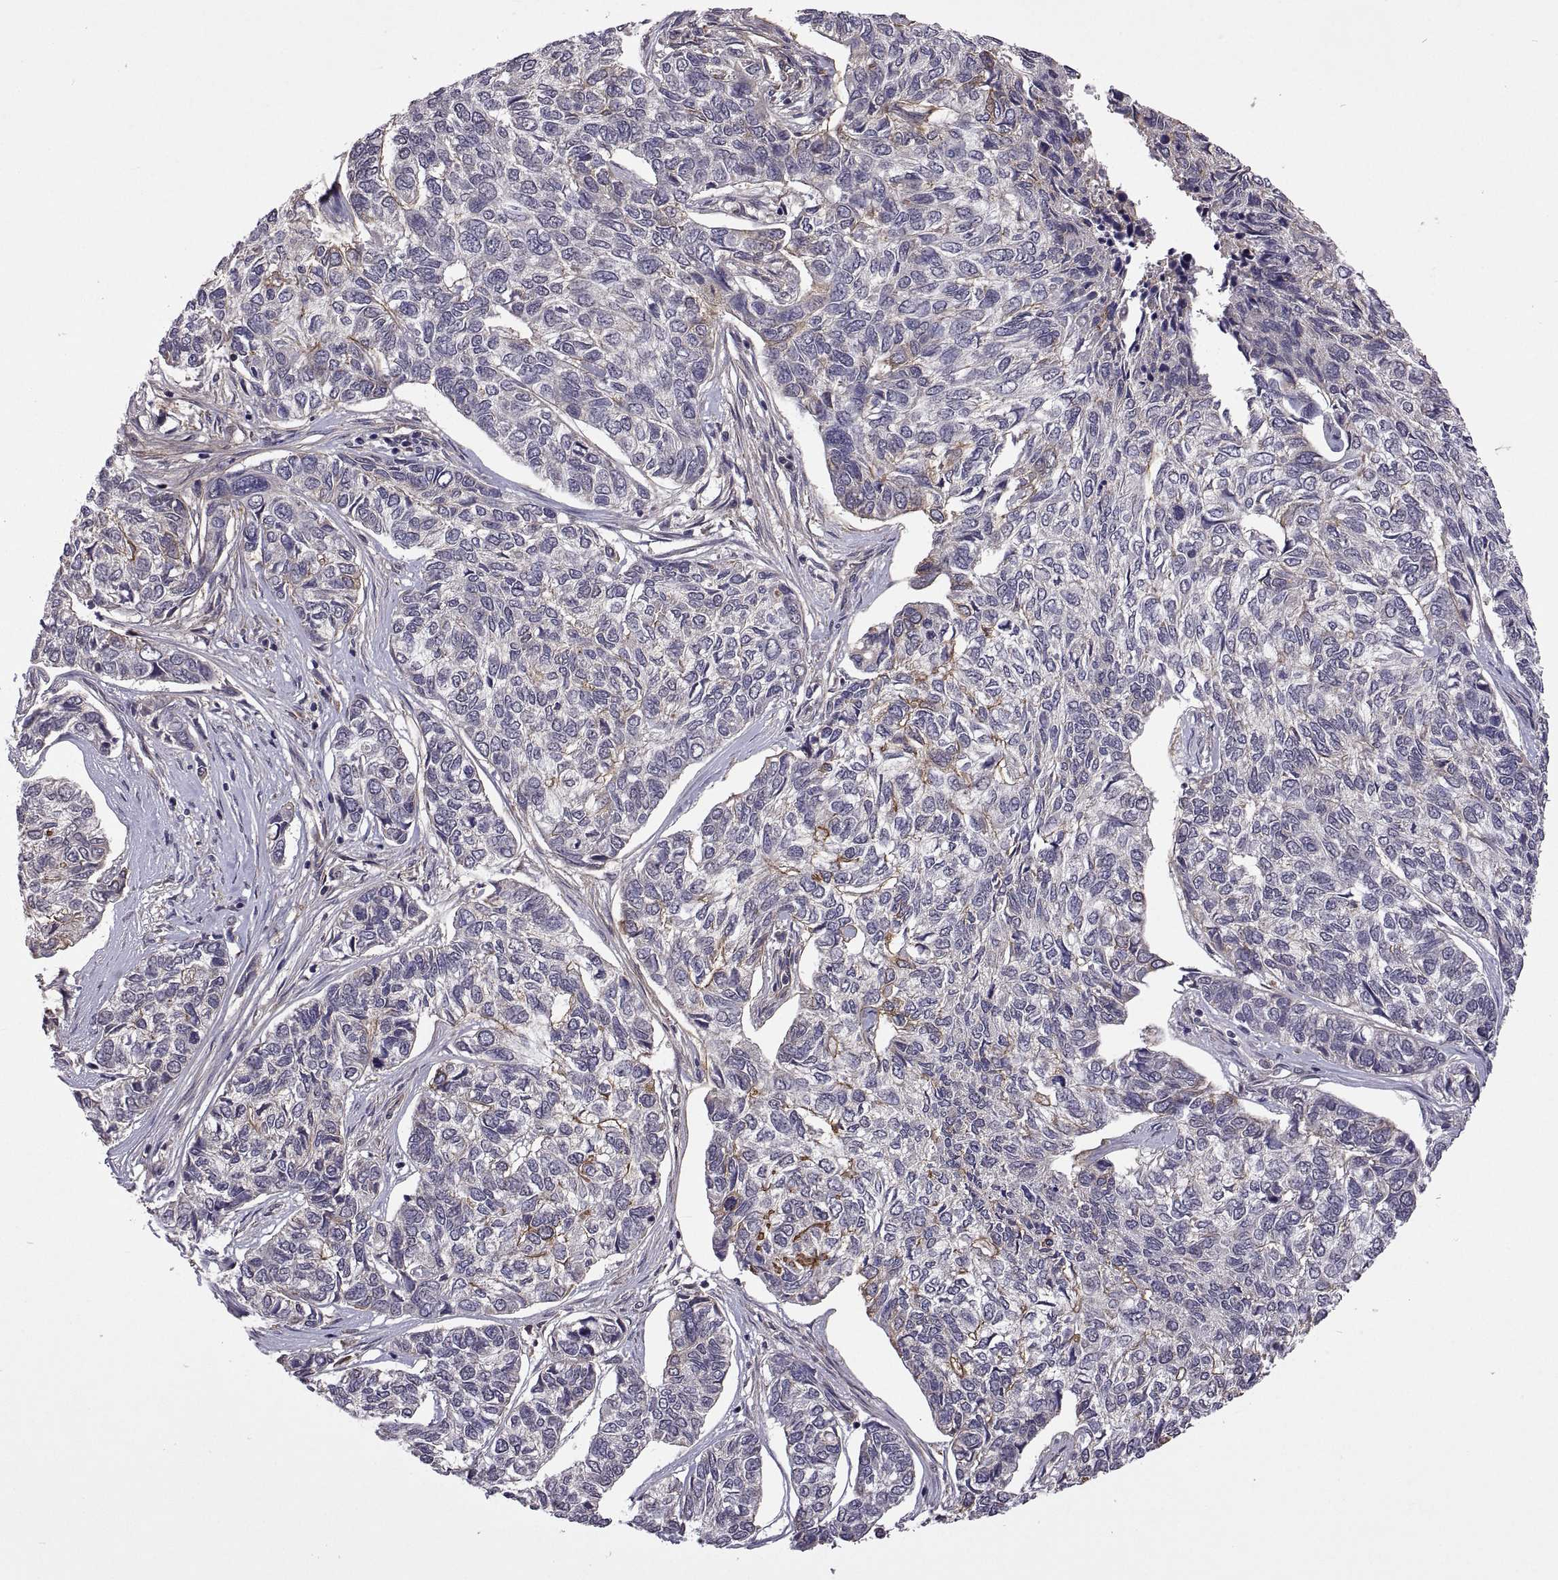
{"staining": {"intensity": "negative", "quantity": "none", "location": "none"}, "tissue": "skin cancer", "cell_type": "Tumor cells", "image_type": "cancer", "snomed": [{"axis": "morphology", "description": "Basal cell carcinoma"}, {"axis": "topography", "description": "Skin"}], "caption": "Tumor cells show no significant protein expression in basal cell carcinoma (skin).", "gene": "LAMA1", "patient": {"sex": "female", "age": 65}}